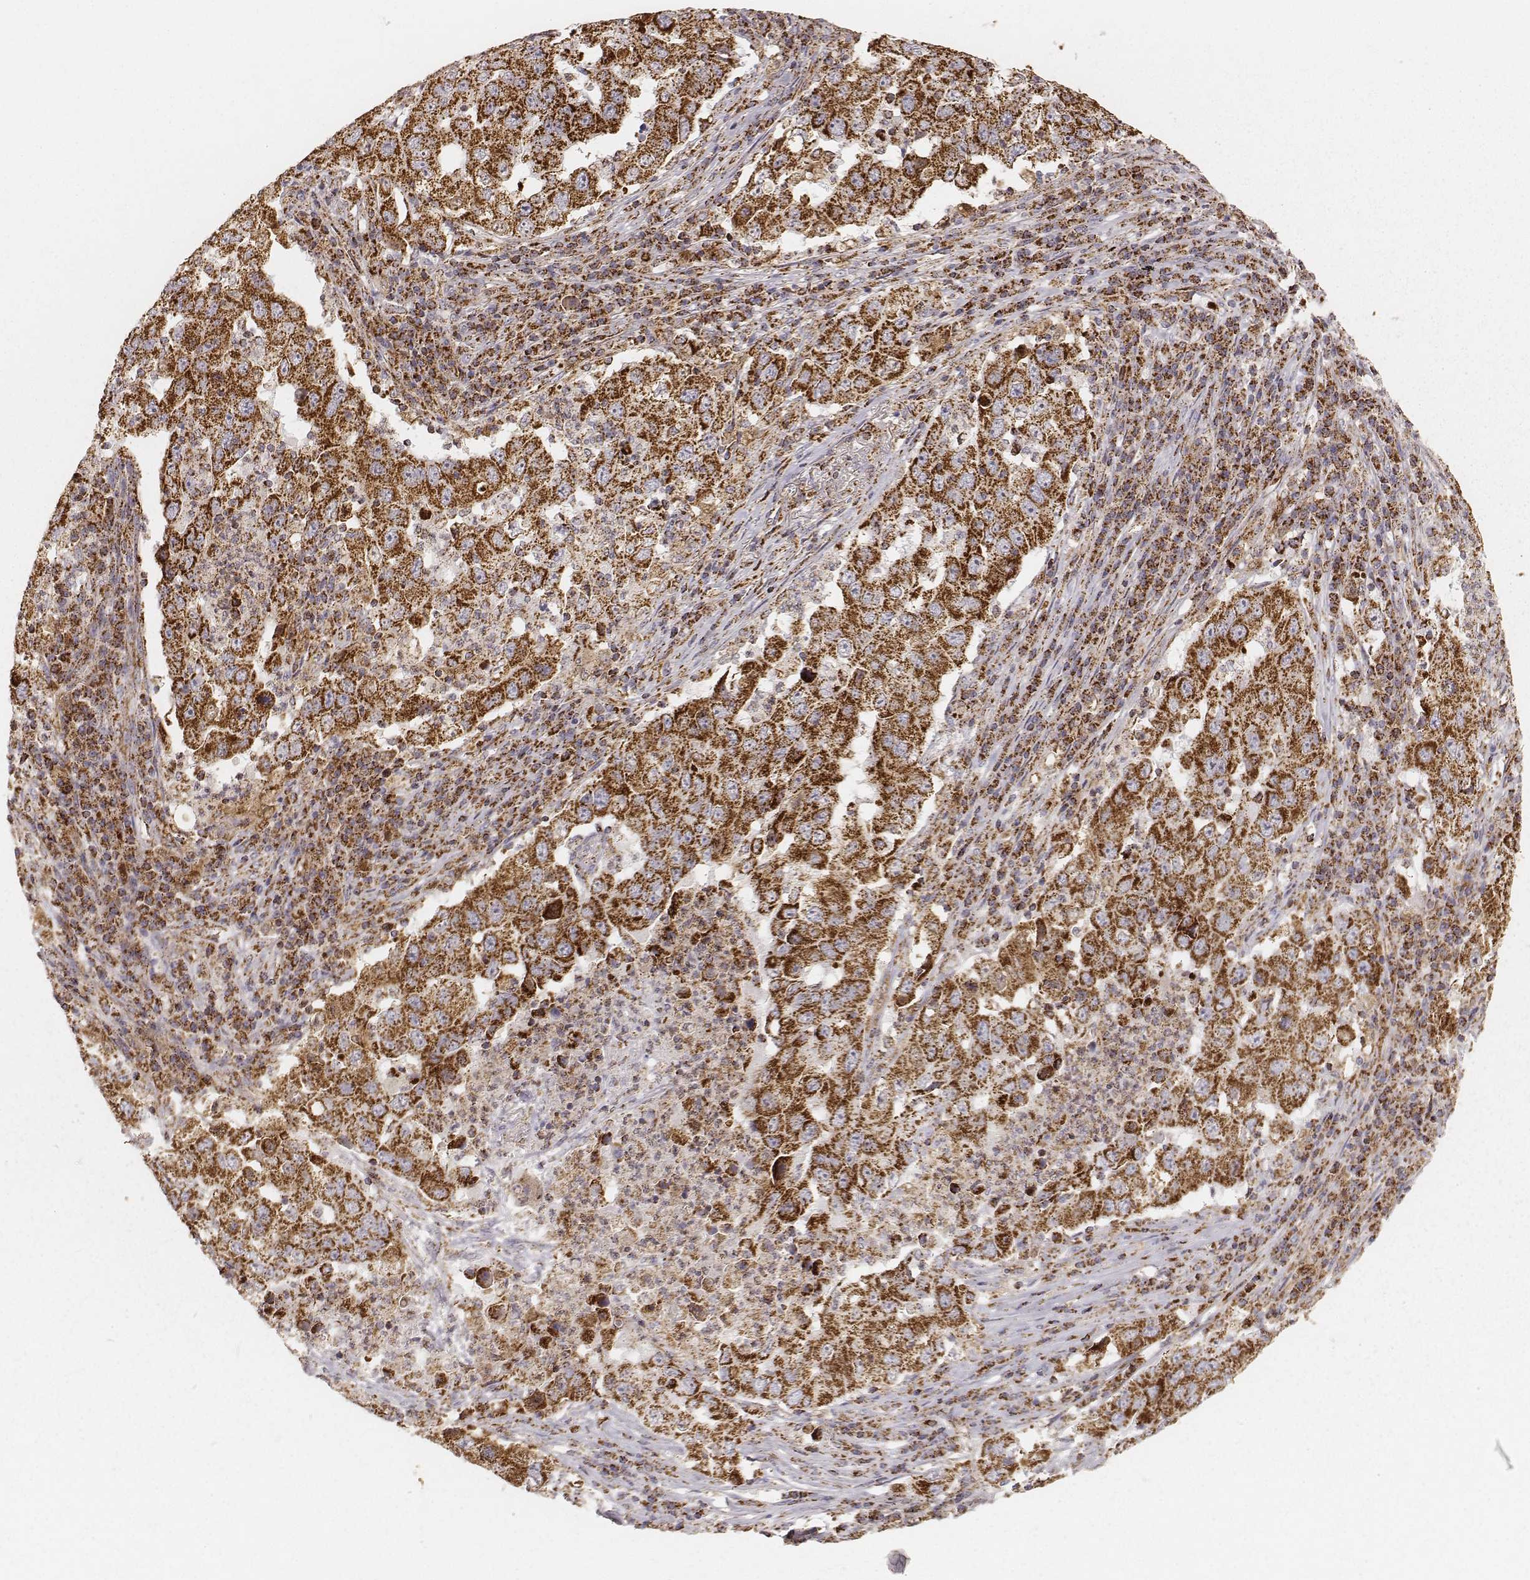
{"staining": {"intensity": "strong", "quantity": ">75%", "location": "cytoplasmic/membranous"}, "tissue": "lung cancer", "cell_type": "Tumor cells", "image_type": "cancer", "snomed": [{"axis": "morphology", "description": "Adenocarcinoma, NOS"}, {"axis": "topography", "description": "Lung"}], "caption": "High-power microscopy captured an immunohistochemistry (IHC) image of lung adenocarcinoma, revealing strong cytoplasmic/membranous positivity in approximately >75% of tumor cells.", "gene": "CS", "patient": {"sex": "male", "age": 73}}